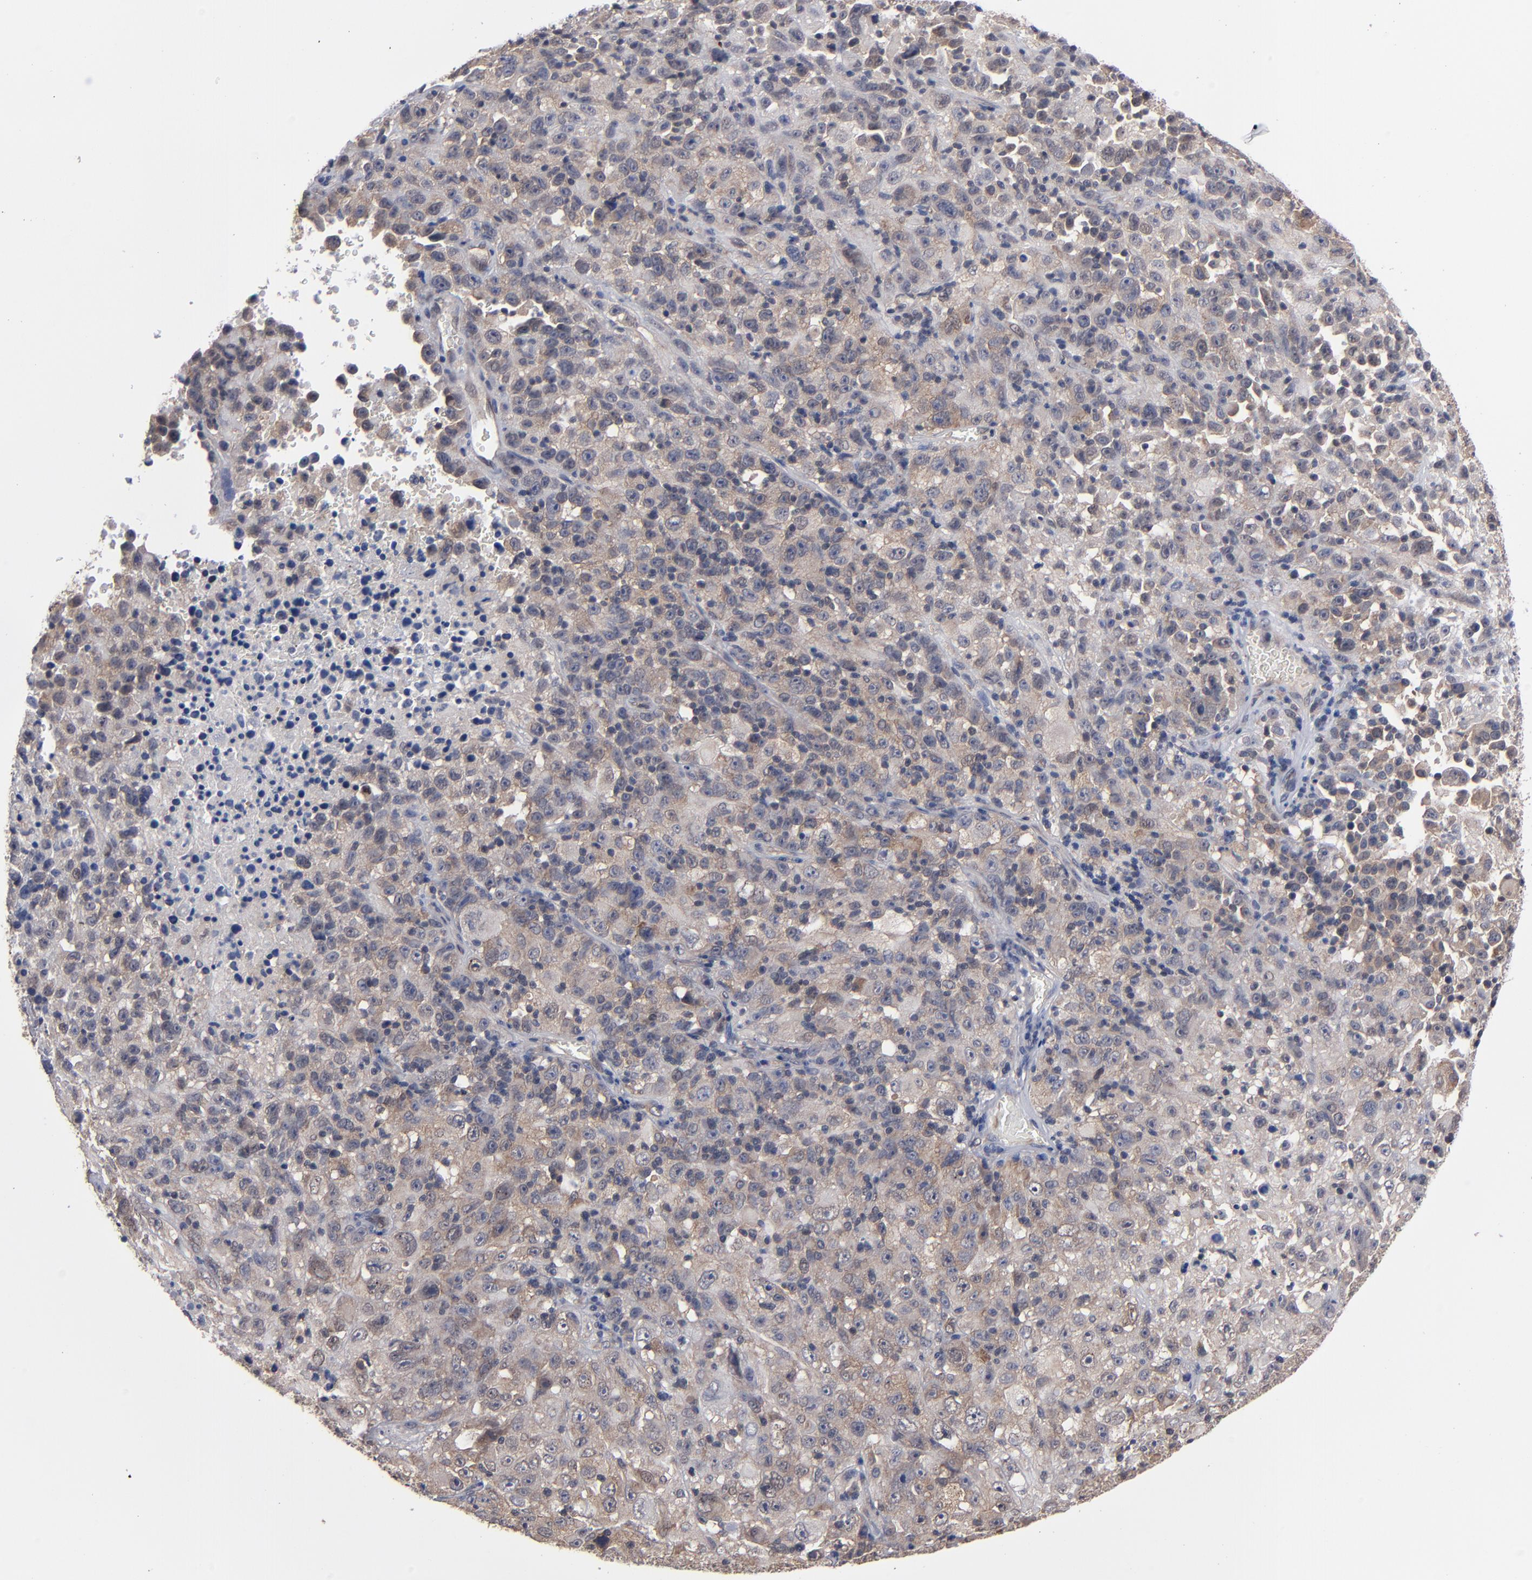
{"staining": {"intensity": "moderate", "quantity": ">75%", "location": "cytoplasmic/membranous"}, "tissue": "melanoma", "cell_type": "Tumor cells", "image_type": "cancer", "snomed": [{"axis": "morphology", "description": "Malignant melanoma, Metastatic site"}, {"axis": "topography", "description": "Cerebral cortex"}], "caption": "Malignant melanoma (metastatic site) tissue exhibits moderate cytoplasmic/membranous positivity in approximately >75% of tumor cells The protein is stained brown, and the nuclei are stained in blue (DAB (3,3'-diaminobenzidine) IHC with brightfield microscopy, high magnification).", "gene": "ALG13", "patient": {"sex": "female", "age": 52}}